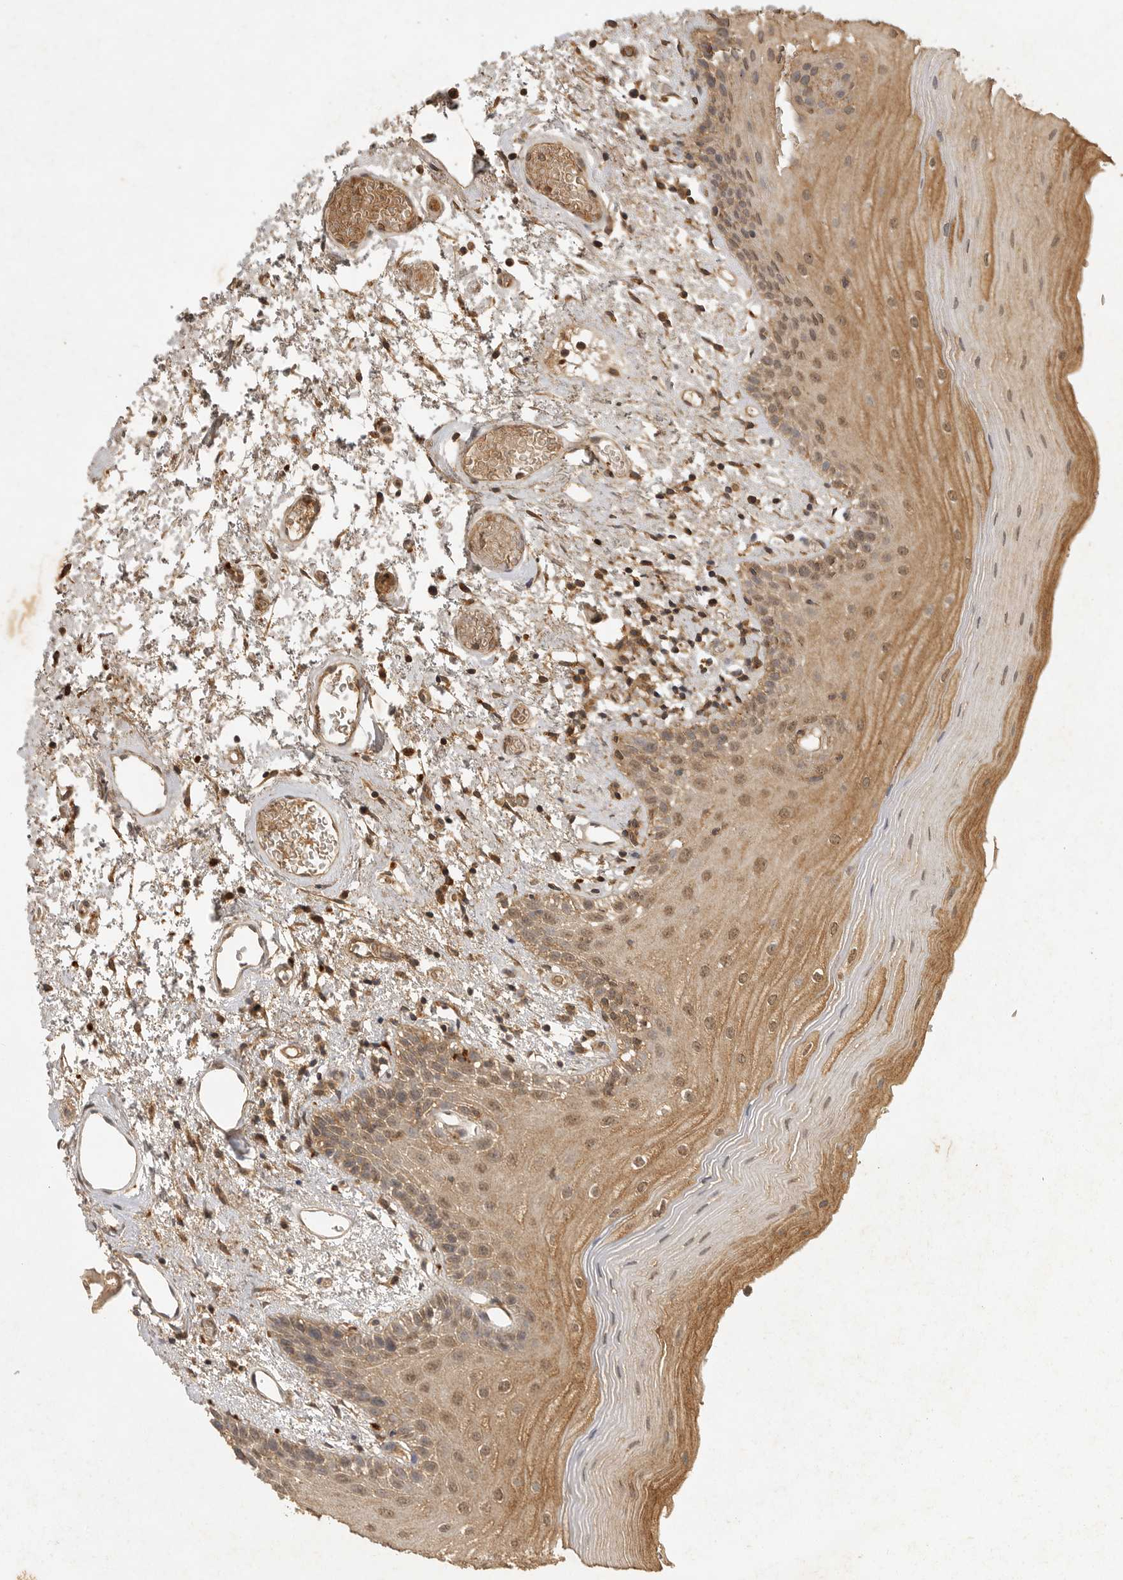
{"staining": {"intensity": "moderate", "quantity": ">75%", "location": "cytoplasmic/membranous"}, "tissue": "oral mucosa", "cell_type": "Squamous epithelial cells", "image_type": "normal", "snomed": [{"axis": "morphology", "description": "Normal tissue, NOS"}, {"axis": "topography", "description": "Oral tissue"}], "caption": "This is a photomicrograph of immunohistochemistry (IHC) staining of unremarkable oral mucosa, which shows moderate expression in the cytoplasmic/membranous of squamous epithelial cells.", "gene": "ICOSLG", "patient": {"sex": "male", "age": 52}}